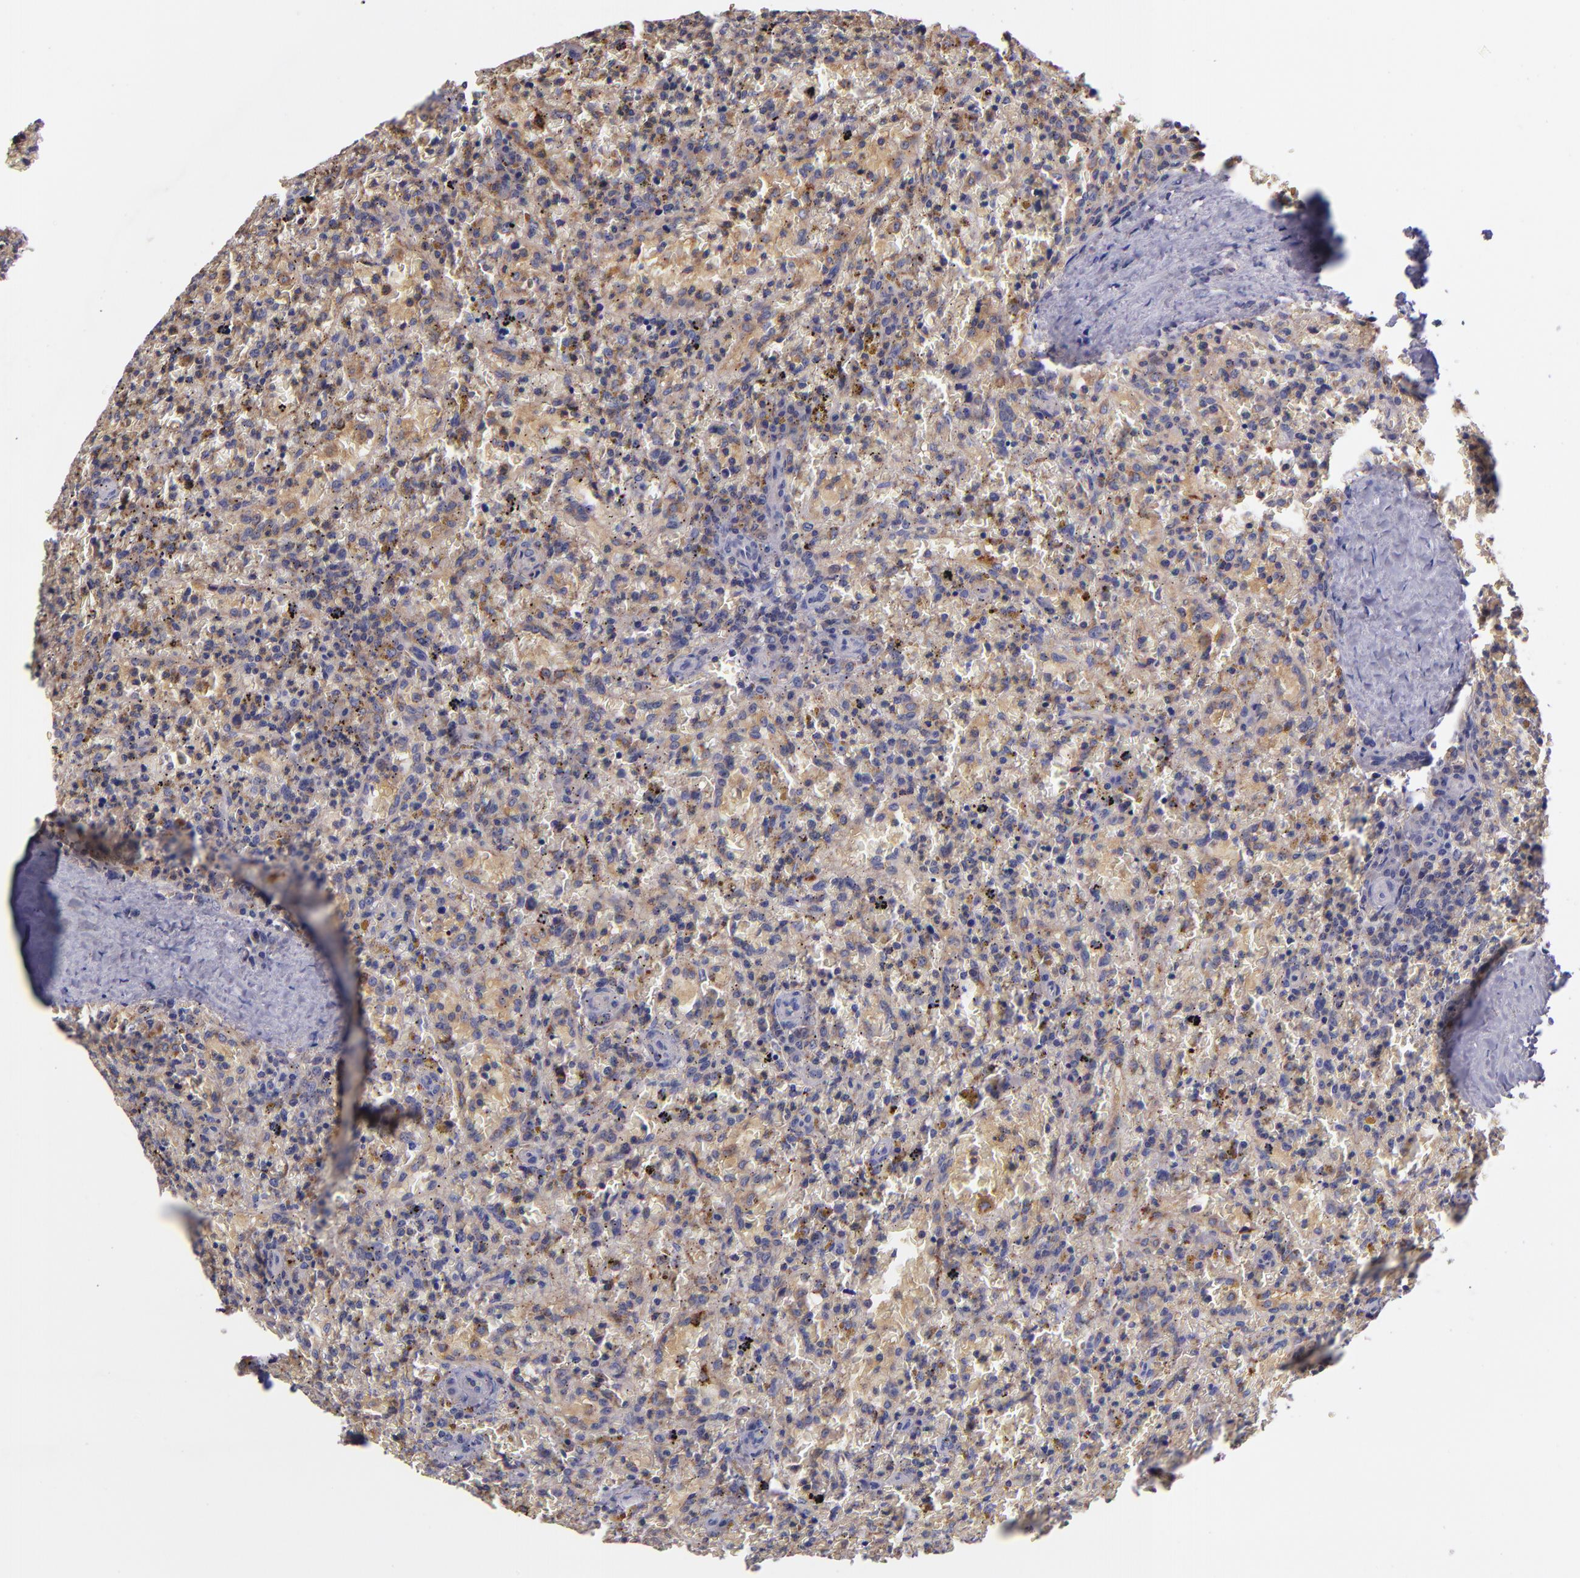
{"staining": {"intensity": "weak", "quantity": "25%-75%", "location": "cytoplasmic/membranous"}, "tissue": "lymphoma", "cell_type": "Tumor cells", "image_type": "cancer", "snomed": [{"axis": "morphology", "description": "Malignant lymphoma, non-Hodgkin's type, High grade"}, {"axis": "topography", "description": "Spleen"}, {"axis": "topography", "description": "Lymph node"}], "caption": "Human high-grade malignant lymphoma, non-Hodgkin's type stained with a brown dye demonstrates weak cytoplasmic/membranous positive expression in about 25%-75% of tumor cells.", "gene": "RBP4", "patient": {"sex": "female", "age": 70}}